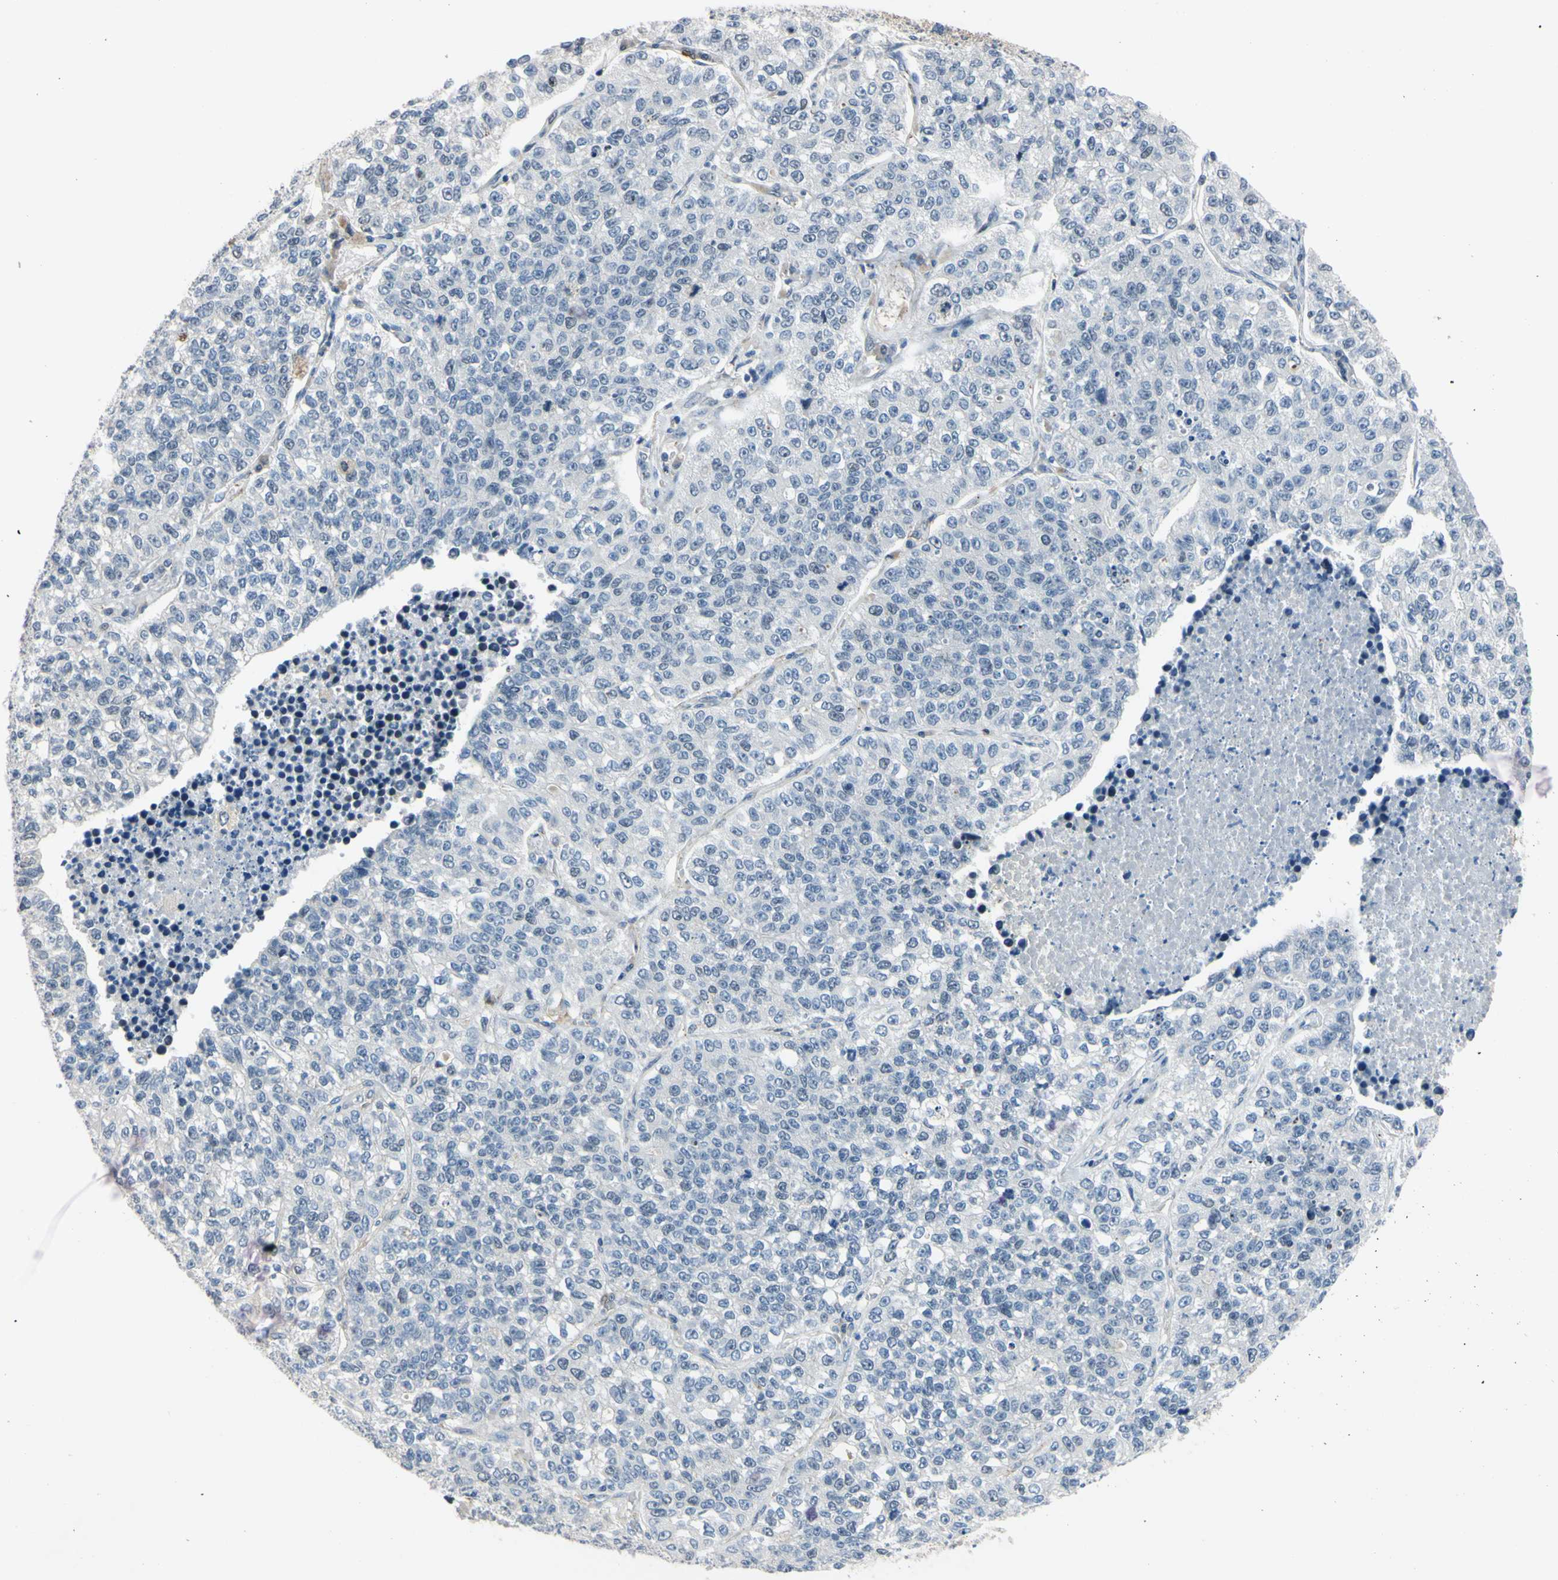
{"staining": {"intensity": "negative", "quantity": "none", "location": "none"}, "tissue": "lung cancer", "cell_type": "Tumor cells", "image_type": "cancer", "snomed": [{"axis": "morphology", "description": "Adenocarcinoma, NOS"}, {"axis": "topography", "description": "Lung"}], "caption": "Tumor cells are negative for protein expression in human lung cancer. Brightfield microscopy of immunohistochemistry (IHC) stained with DAB (3,3'-diaminobenzidine) (brown) and hematoxylin (blue), captured at high magnification.", "gene": "LHX9", "patient": {"sex": "male", "age": 49}}